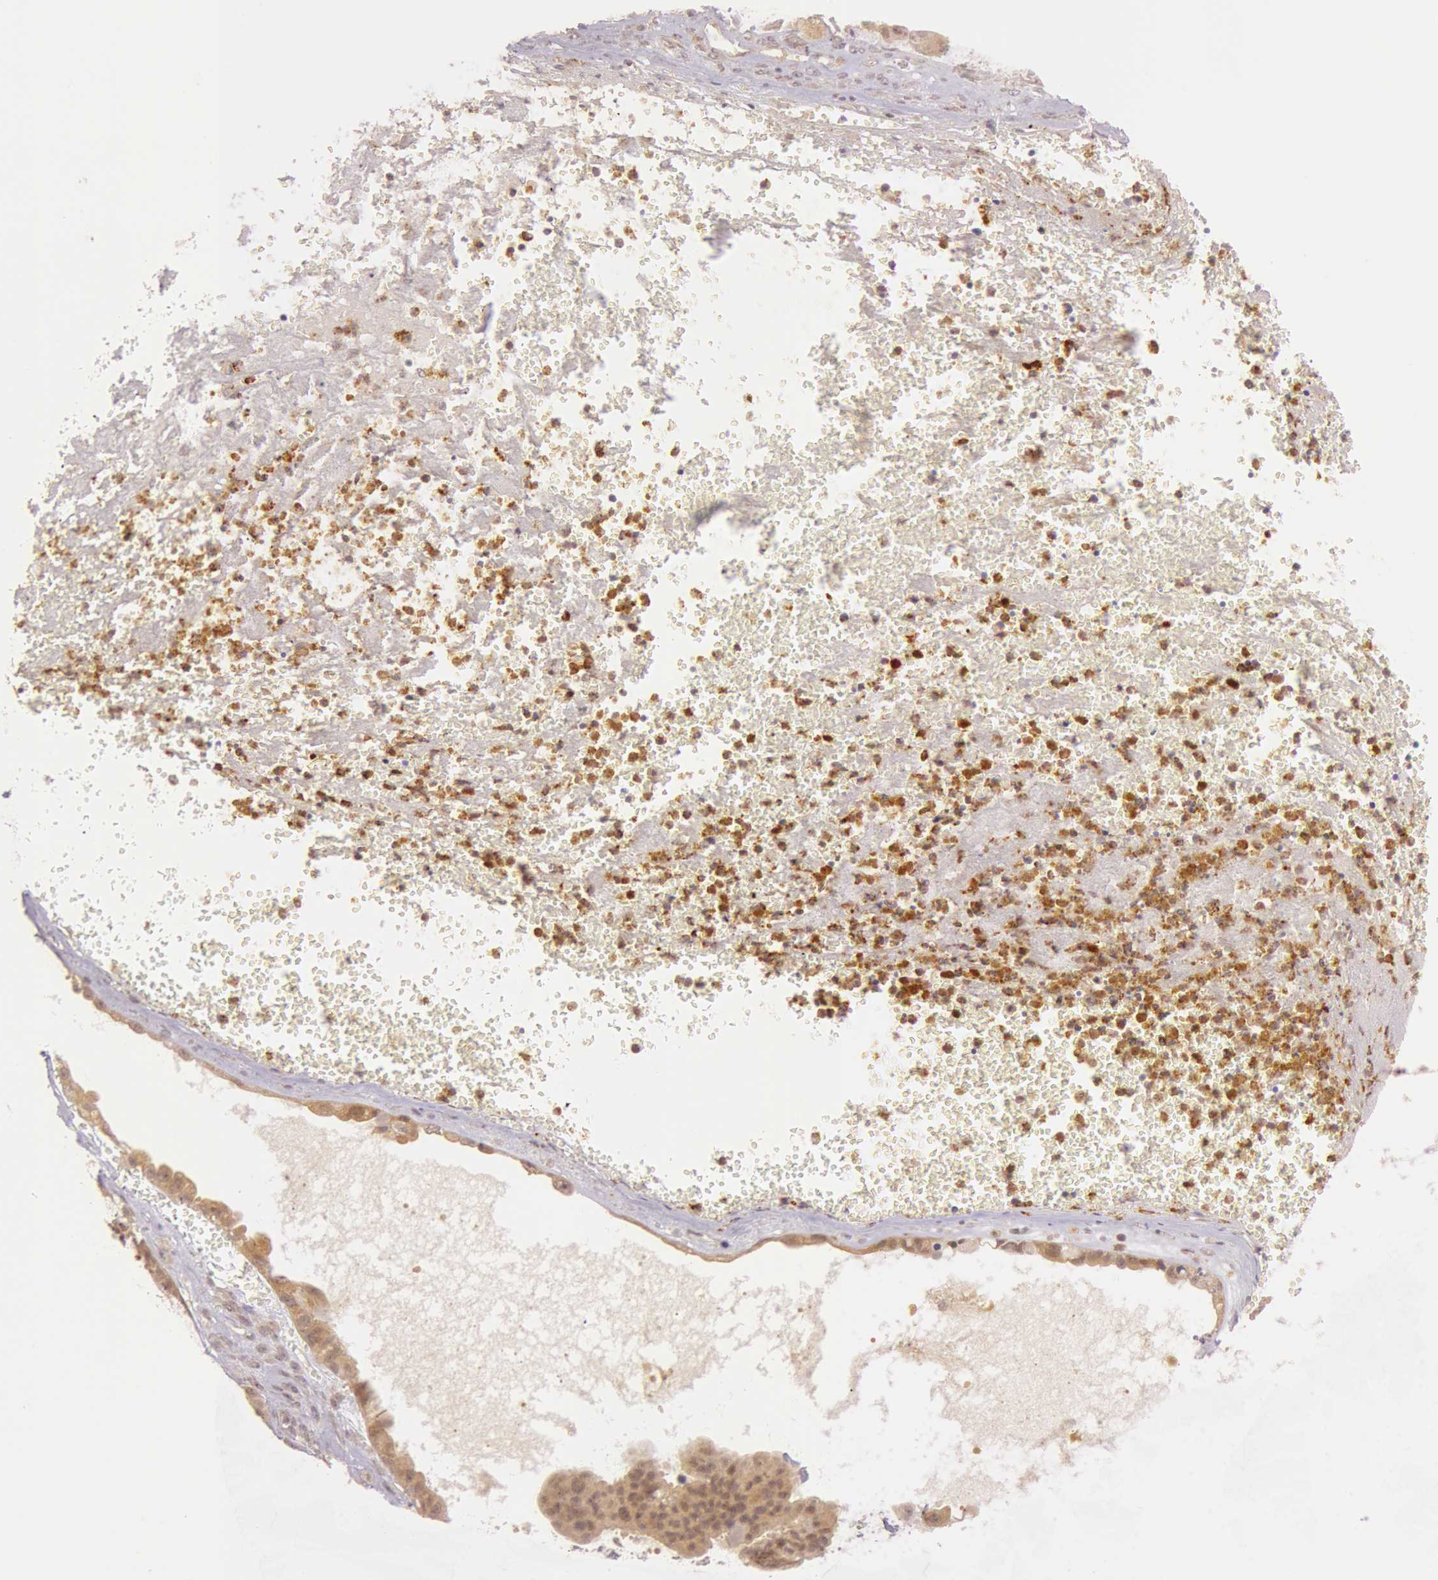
{"staining": {"intensity": "moderate", "quantity": ">75%", "location": "cytoplasmic/membranous"}, "tissue": "ovarian cancer", "cell_type": "Tumor cells", "image_type": "cancer", "snomed": [{"axis": "morphology", "description": "Carcinoma, endometroid"}, {"axis": "topography", "description": "Ovary"}], "caption": "An immunohistochemistry photomicrograph of neoplastic tissue is shown. Protein staining in brown shows moderate cytoplasmic/membranous positivity in endometroid carcinoma (ovarian) within tumor cells.", "gene": "ATG2B", "patient": {"sex": "female", "age": 85}}